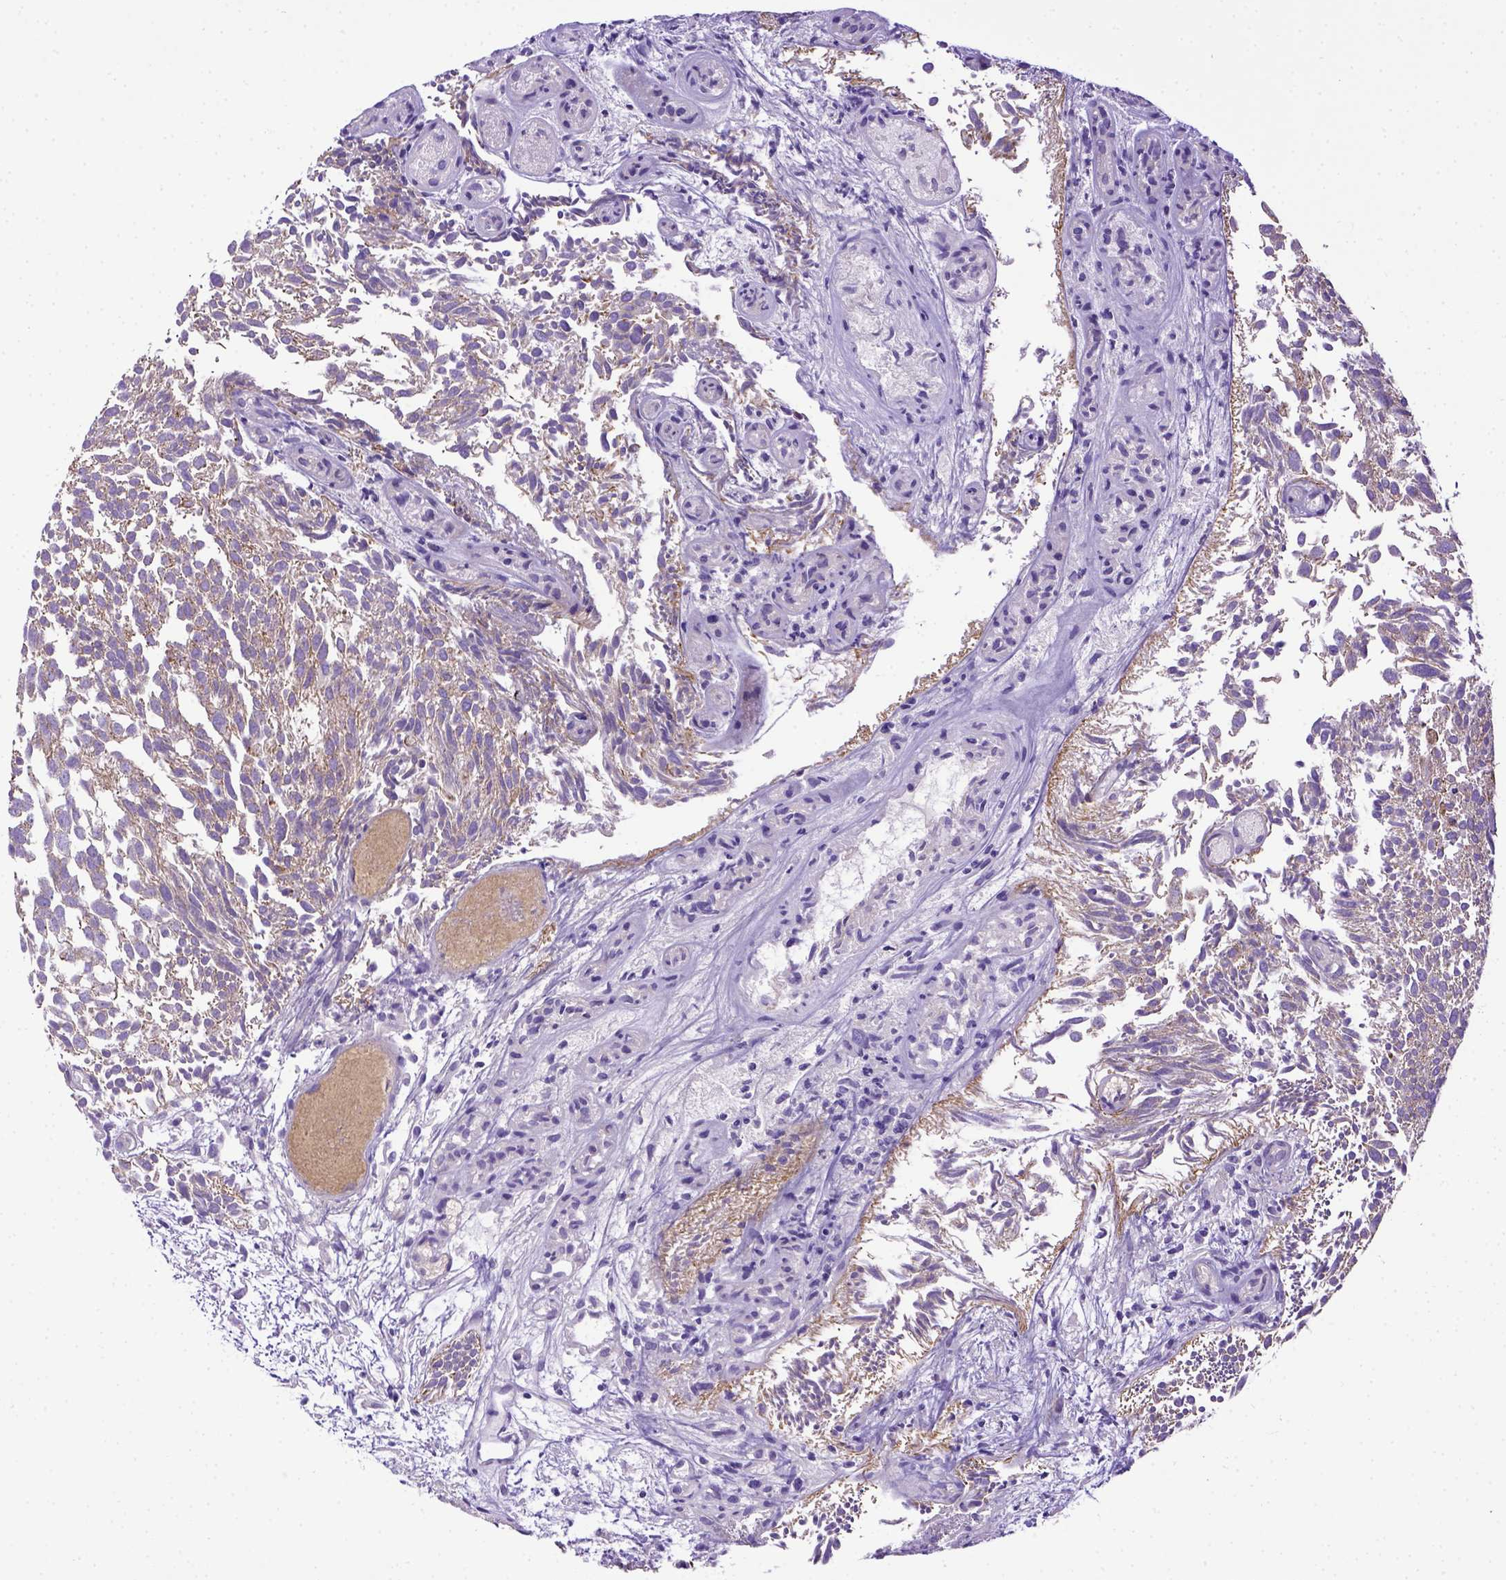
{"staining": {"intensity": "negative", "quantity": "none", "location": "none"}, "tissue": "urothelial cancer", "cell_type": "Tumor cells", "image_type": "cancer", "snomed": [{"axis": "morphology", "description": "Urothelial carcinoma, Low grade"}, {"axis": "topography", "description": "Urinary bladder"}], "caption": "Immunohistochemical staining of human urothelial carcinoma (low-grade) shows no significant staining in tumor cells. The staining is performed using DAB (3,3'-diaminobenzidine) brown chromogen with nuclei counter-stained in using hematoxylin.", "gene": "ADAM12", "patient": {"sex": "male", "age": 70}}